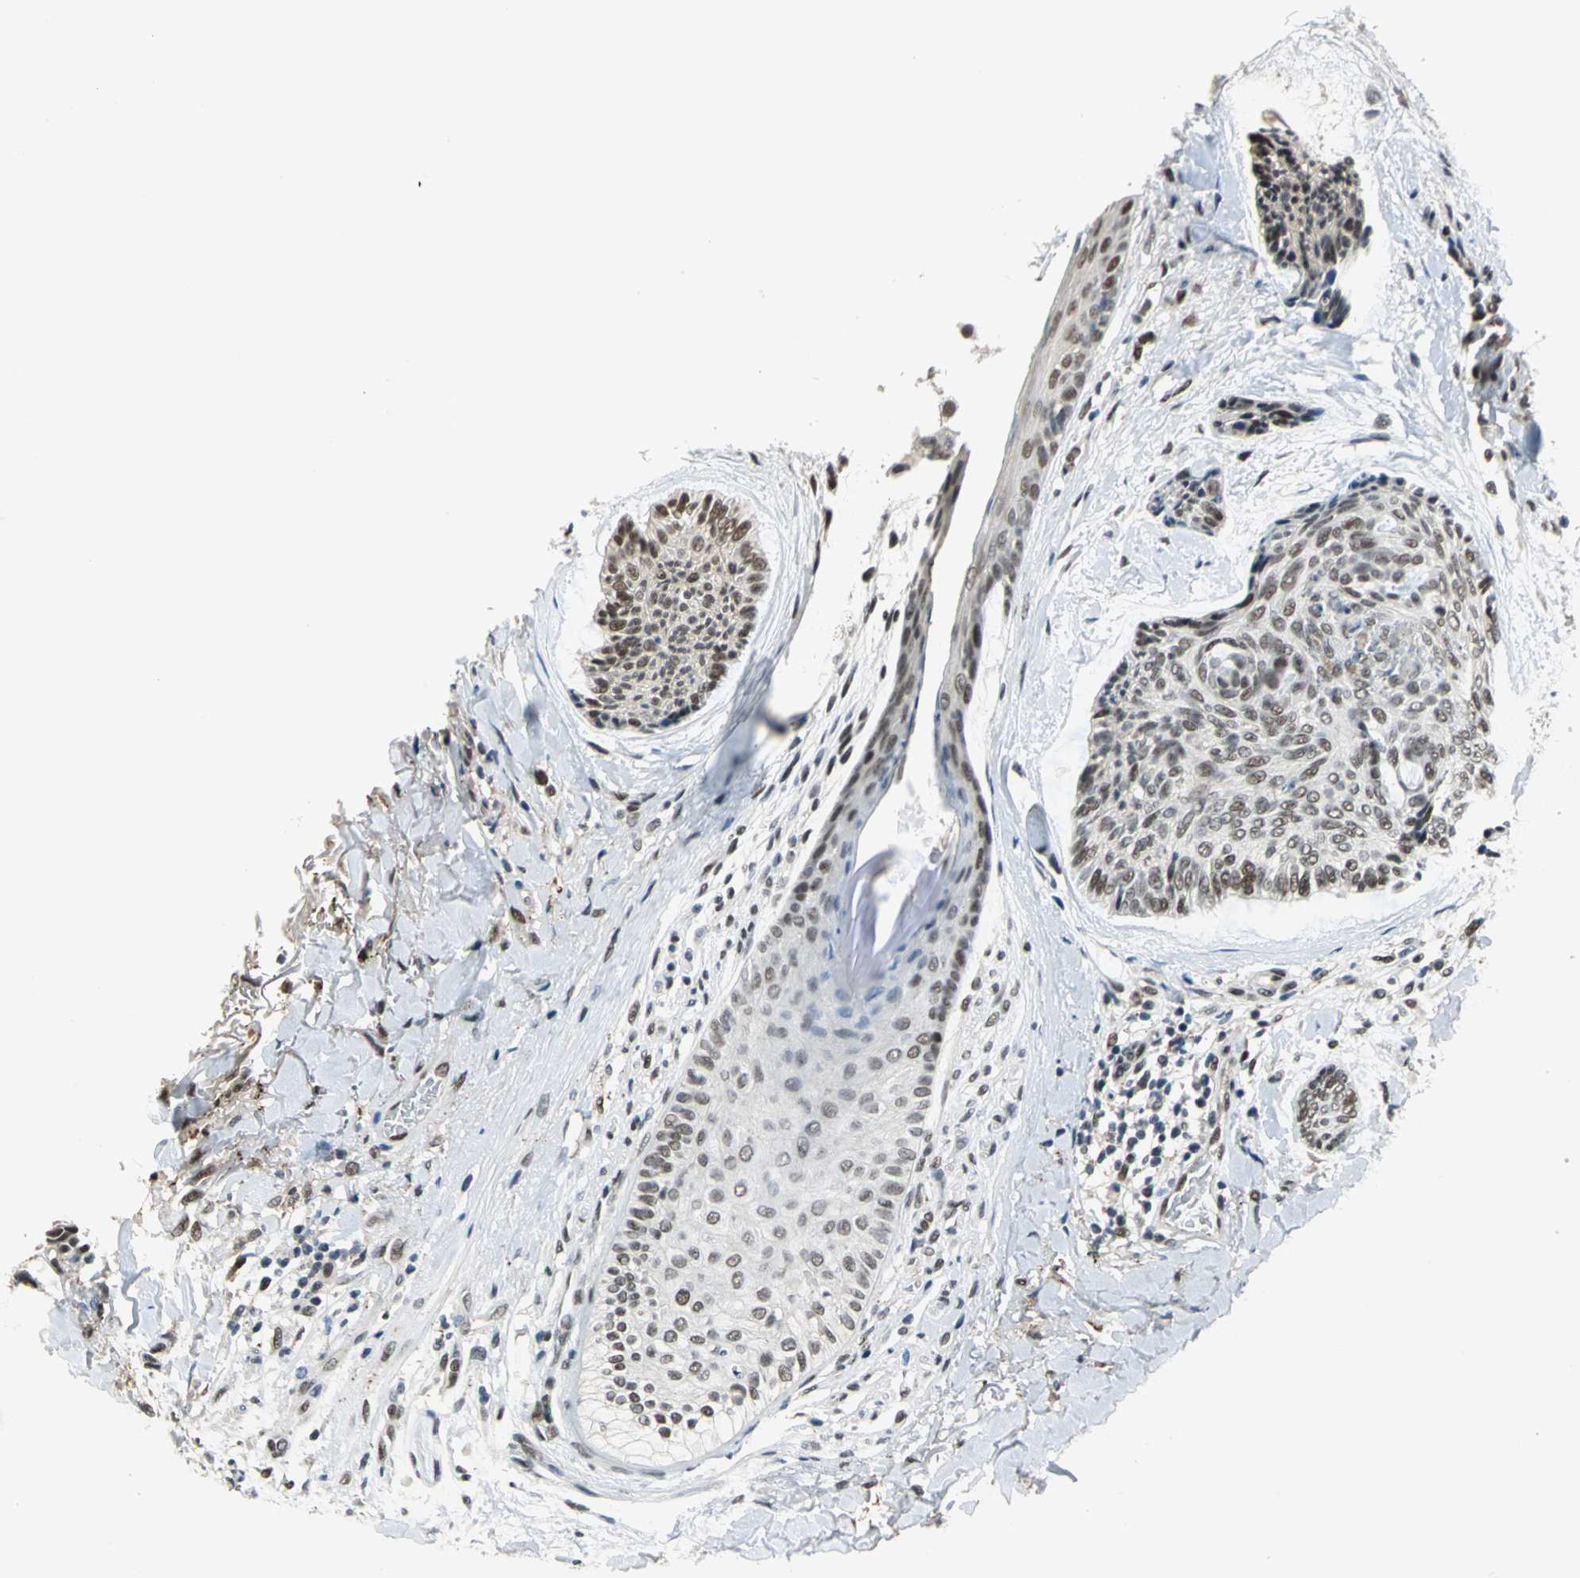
{"staining": {"intensity": "moderate", "quantity": "25%-75%", "location": "nuclear"}, "tissue": "skin cancer", "cell_type": "Tumor cells", "image_type": "cancer", "snomed": [{"axis": "morphology", "description": "Normal tissue, NOS"}, {"axis": "morphology", "description": "Basal cell carcinoma"}, {"axis": "topography", "description": "Skin"}], "caption": "Immunohistochemical staining of human basal cell carcinoma (skin) reveals moderate nuclear protein staining in about 25%-75% of tumor cells. Nuclei are stained in blue.", "gene": "ELF2", "patient": {"sex": "female", "age": 71}}